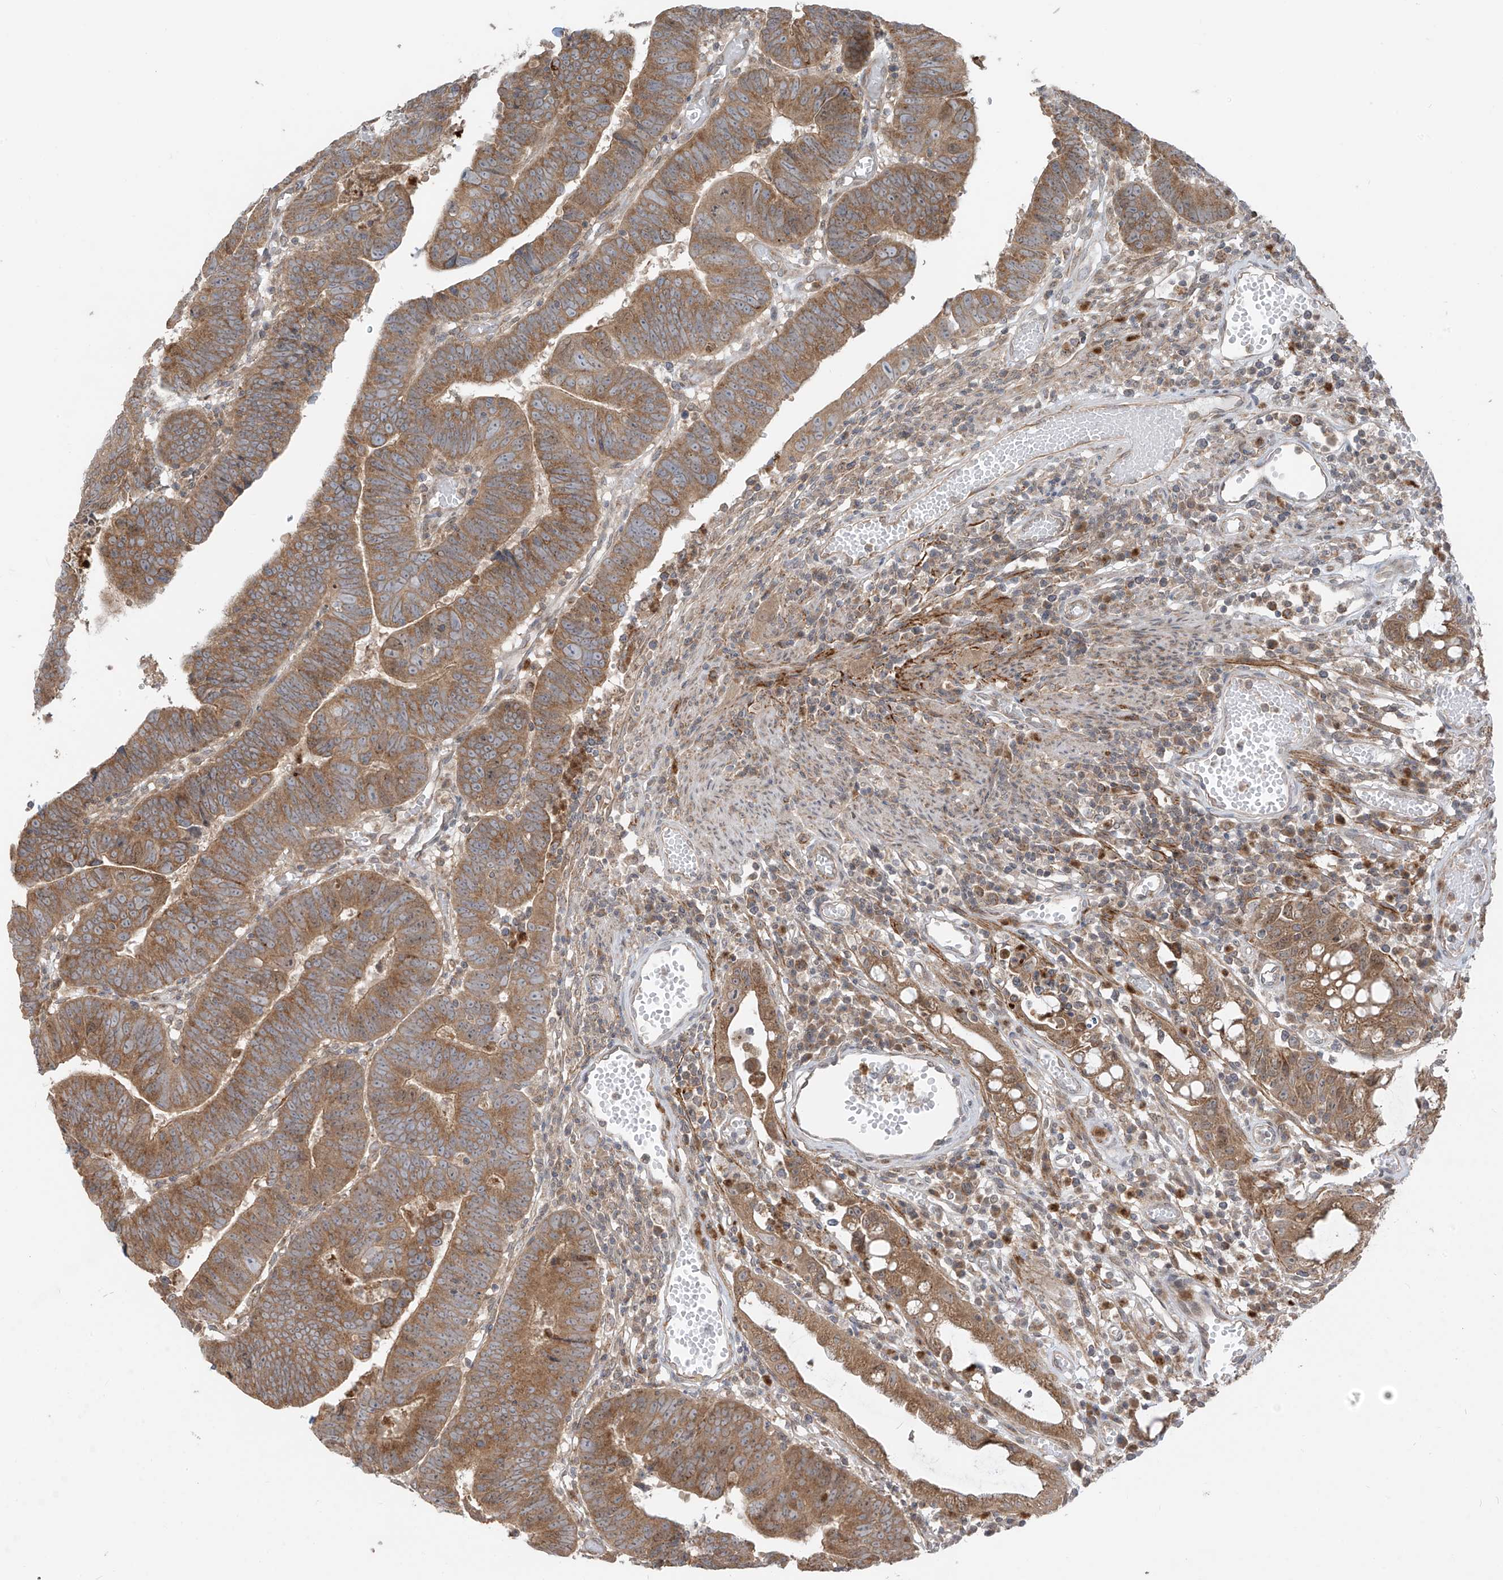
{"staining": {"intensity": "moderate", "quantity": ">75%", "location": "cytoplasmic/membranous"}, "tissue": "colorectal cancer", "cell_type": "Tumor cells", "image_type": "cancer", "snomed": [{"axis": "morphology", "description": "Adenocarcinoma, NOS"}, {"axis": "topography", "description": "Rectum"}], "caption": "Immunohistochemistry micrograph of colorectal adenocarcinoma stained for a protein (brown), which reveals medium levels of moderate cytoplasmic/membranous positivity in approximately >75% of tumor cells.", "gene": "PDE11A", "patient": {"sex": "female", "age": 65}}